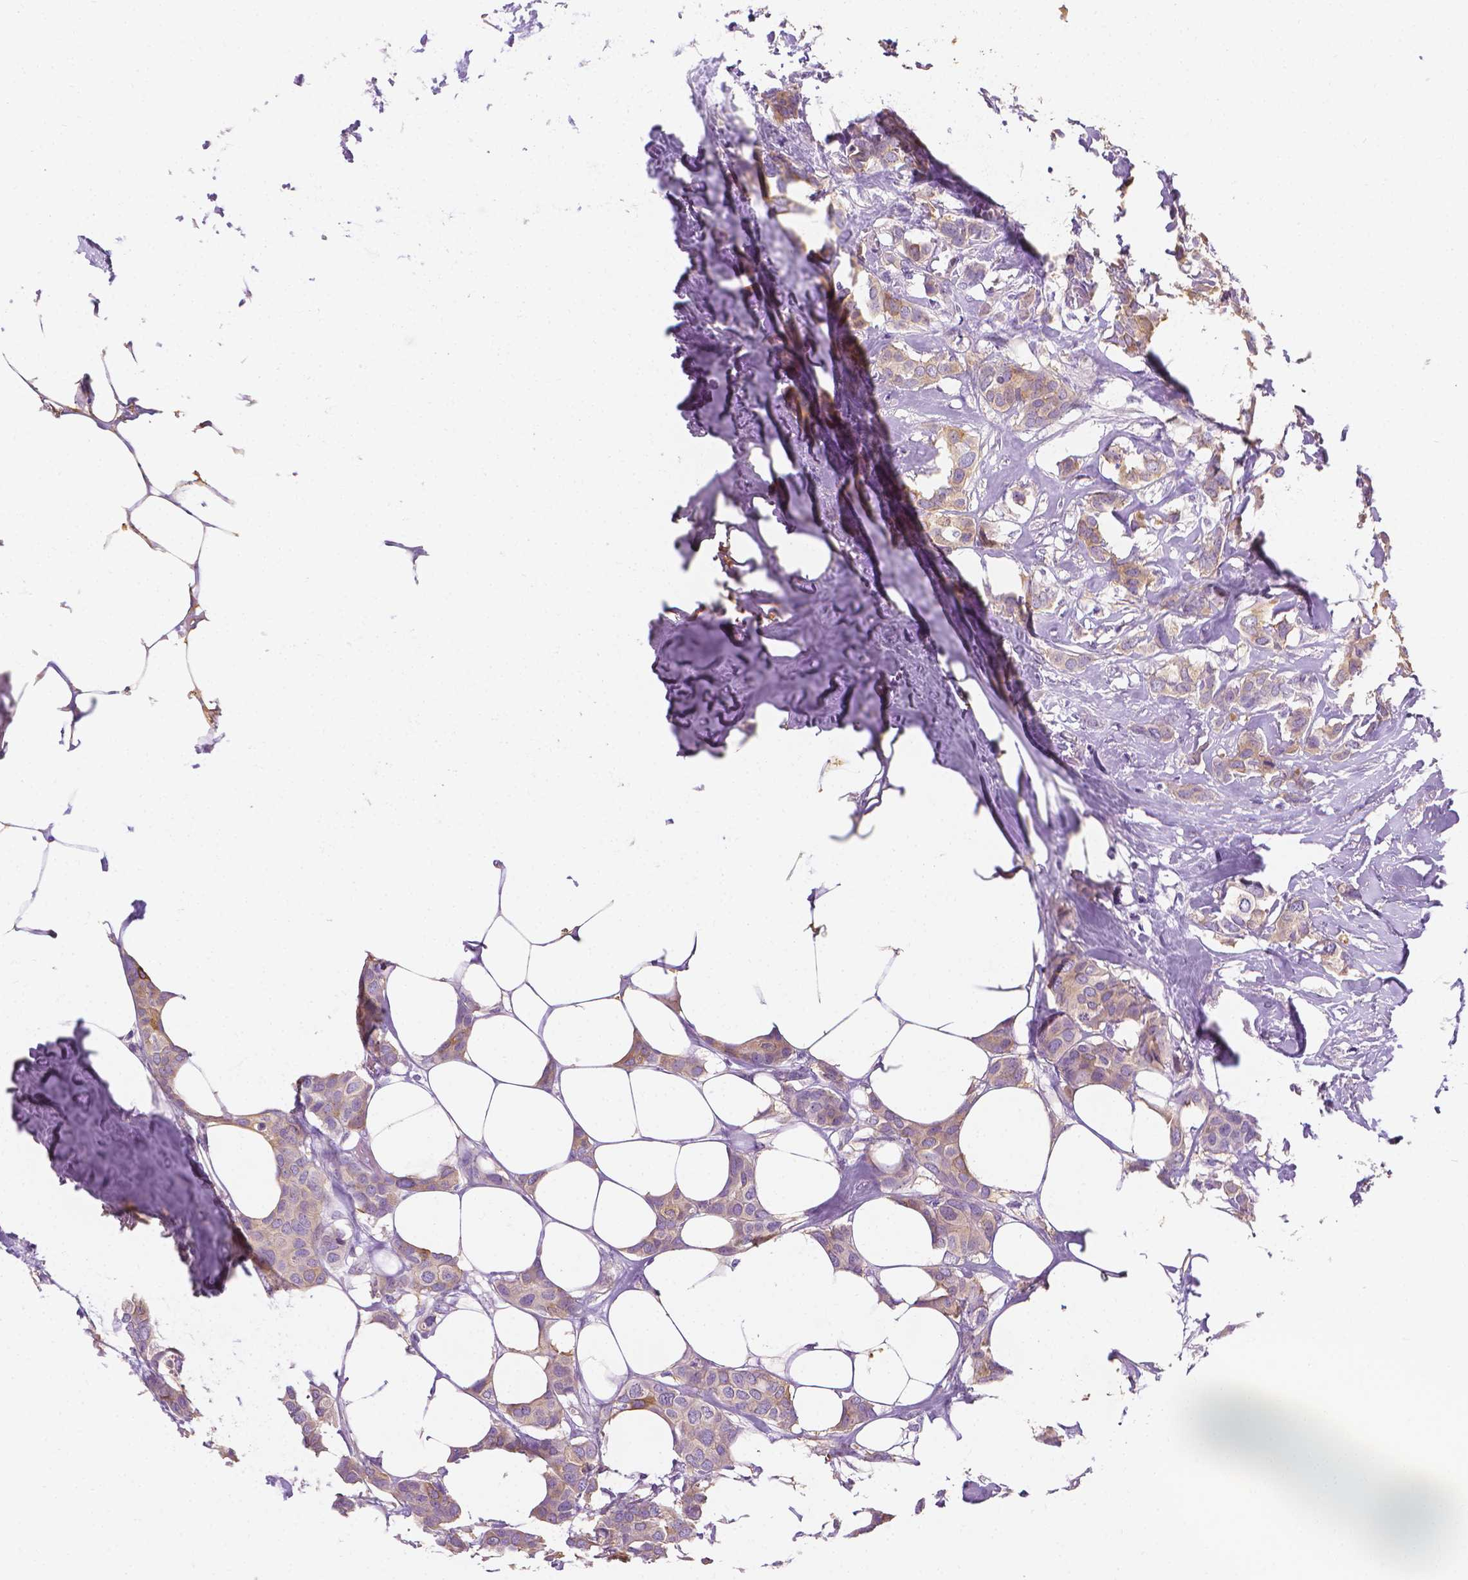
{"staining": {"intensity": "weak", "quantity": ">75%", "location": "cytoplasmic/membranous"}, "tissue": "breast cancer", "cell_type": "Tumor cells", "image_type": "cancer", "snomed": [{"axis": "morphology", "description": "Duct carcinoma"}, {"axis": "topography", "description": "Breast"}], "caption": "Human breast intraductal carcinoma stained with a protein marker reveals weak staining in tumor cells.", "gene": "FASN", "patient": {"sex": "female", "age": 62}}